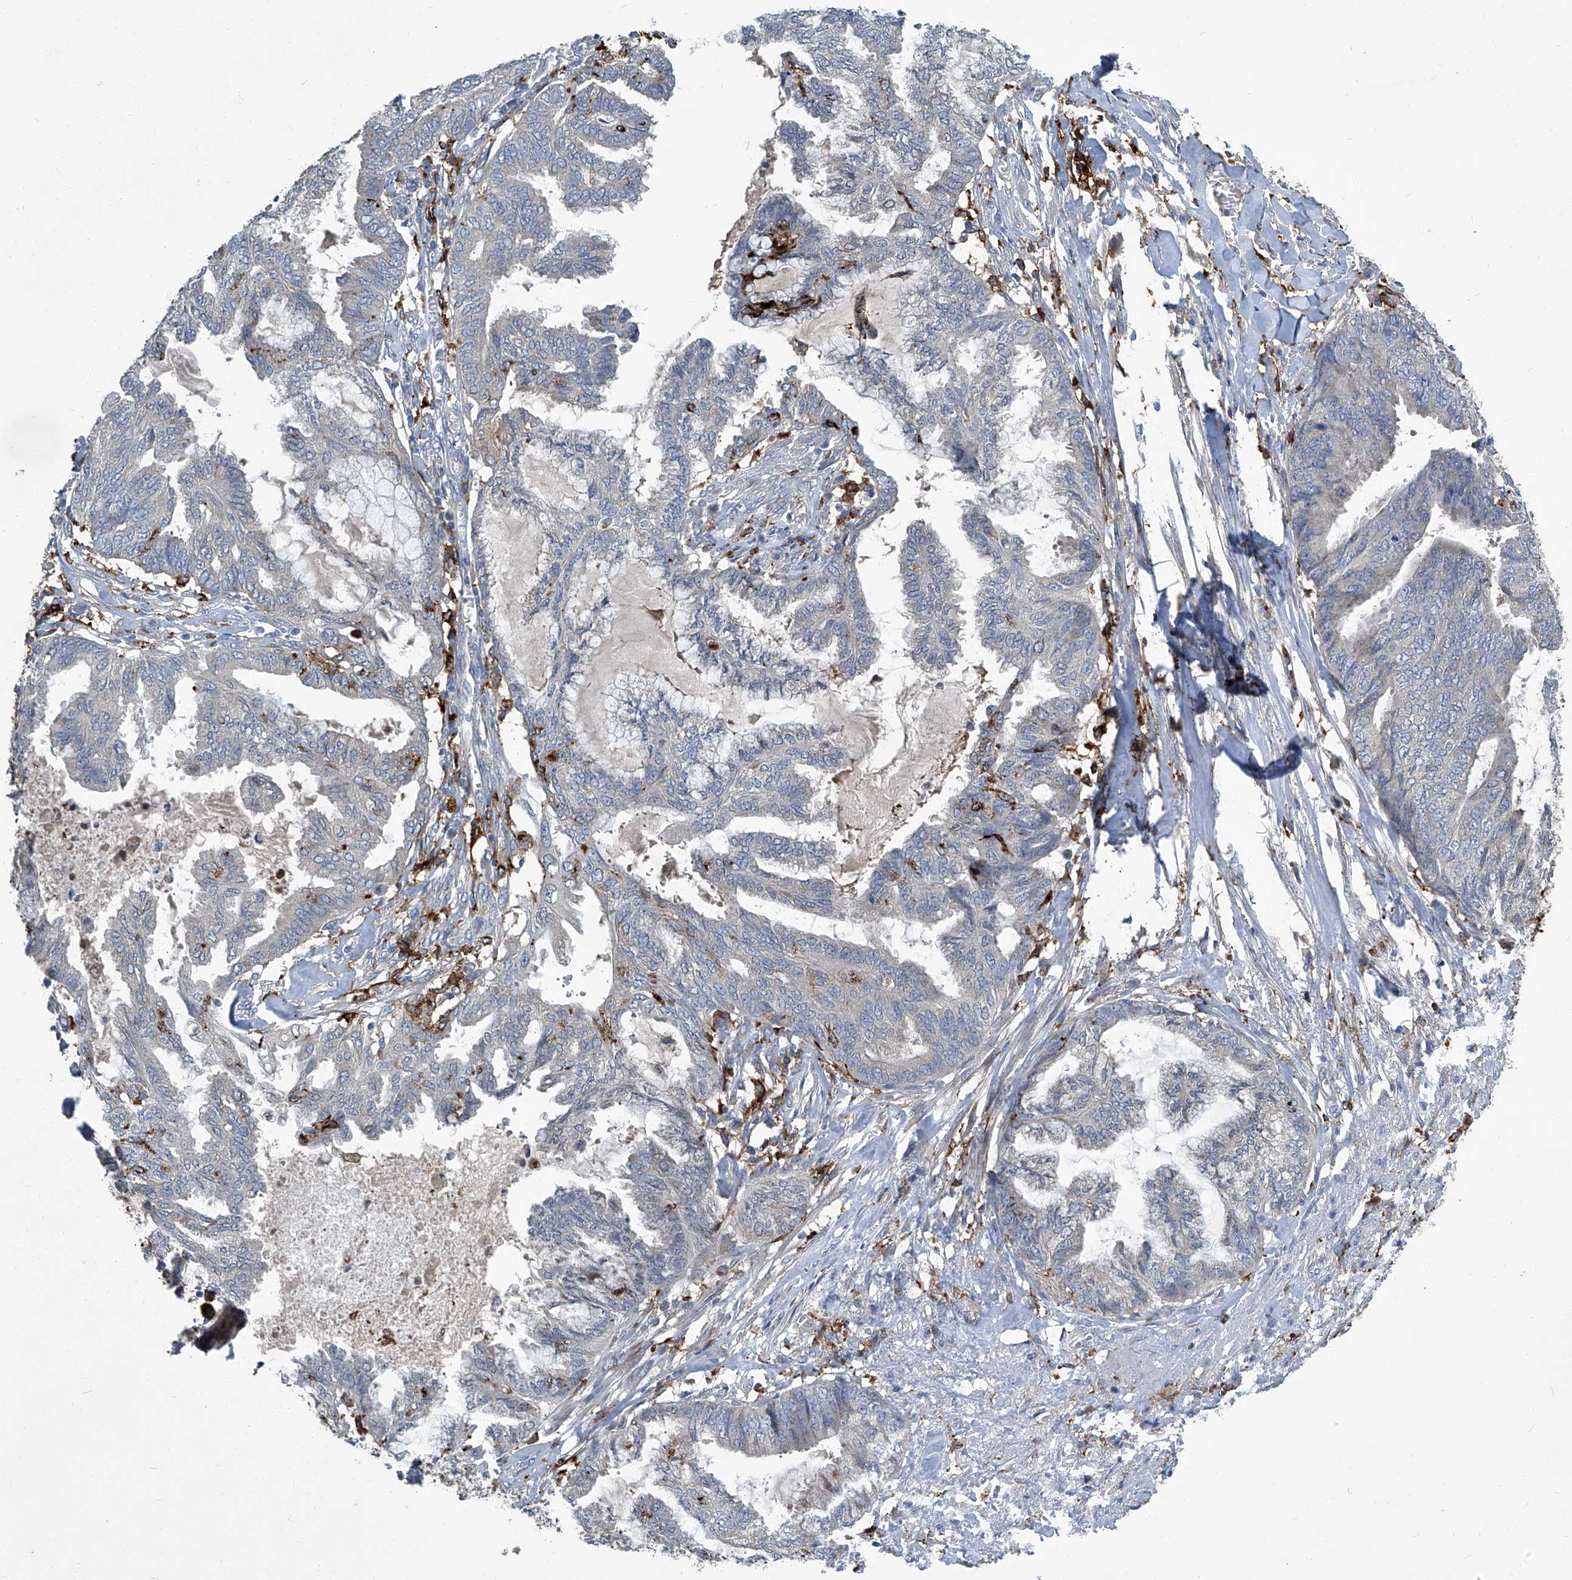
{"staining": {"intensity": "negative", "quantity": "none", "location": "none"}, "tissue": "endometrial cancer", "cell_type": "Tumor cells", "image_type": "cancer", "snomed": [{"axis": "morphology", "description": "Adenocarcinoma, NOS"}, {"axis": "topography", "description": "Endometrium"}], "caption": "An immunohistochemistry image of endometrial cancer is shown. There is no staining in tumor cells of endometrial cancer.", "gene": "FAM167A", "patient": {"sex": "female", "age": 86}}